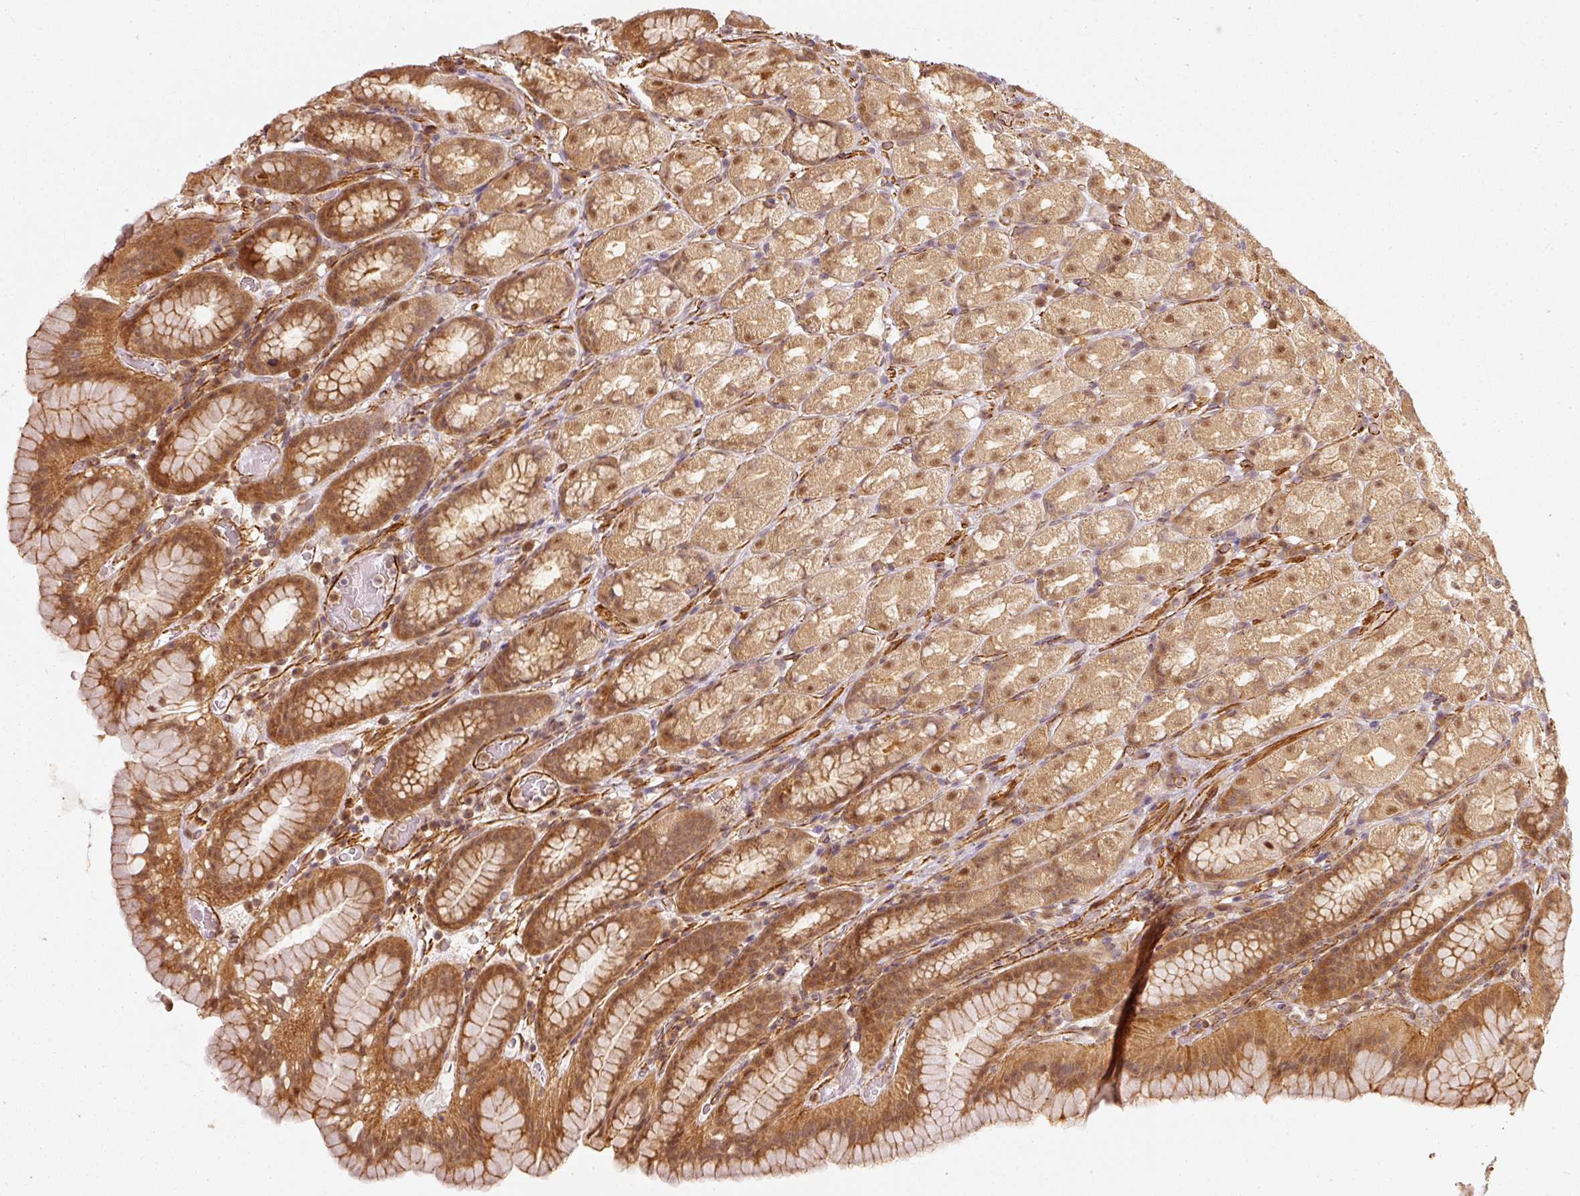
{"staining": {"intensity": "moderate", "quantity": ">75%", "location": "cytoplasmic/membranous,nuclear"}, "tissue": "stomach", "cell_type": "Glandular cells", "image_type": "normal", "snomed": [{"axis": "morphology", "description": "Normal tissue, NOS"}, {"axis": "topography", "description": "Stomach, upper"}, {"axis": "topography", "description": "Stomach"}], "caption": "Protein staining by immunohistochemistry (IHC) demonstrates moderate cytoplasmic/membranous,nuclear expression in about >75% of glandular cells in unremarkable stomach.", "gene": "PSMD1", "patient": {"sex": "male", "age": 68}}